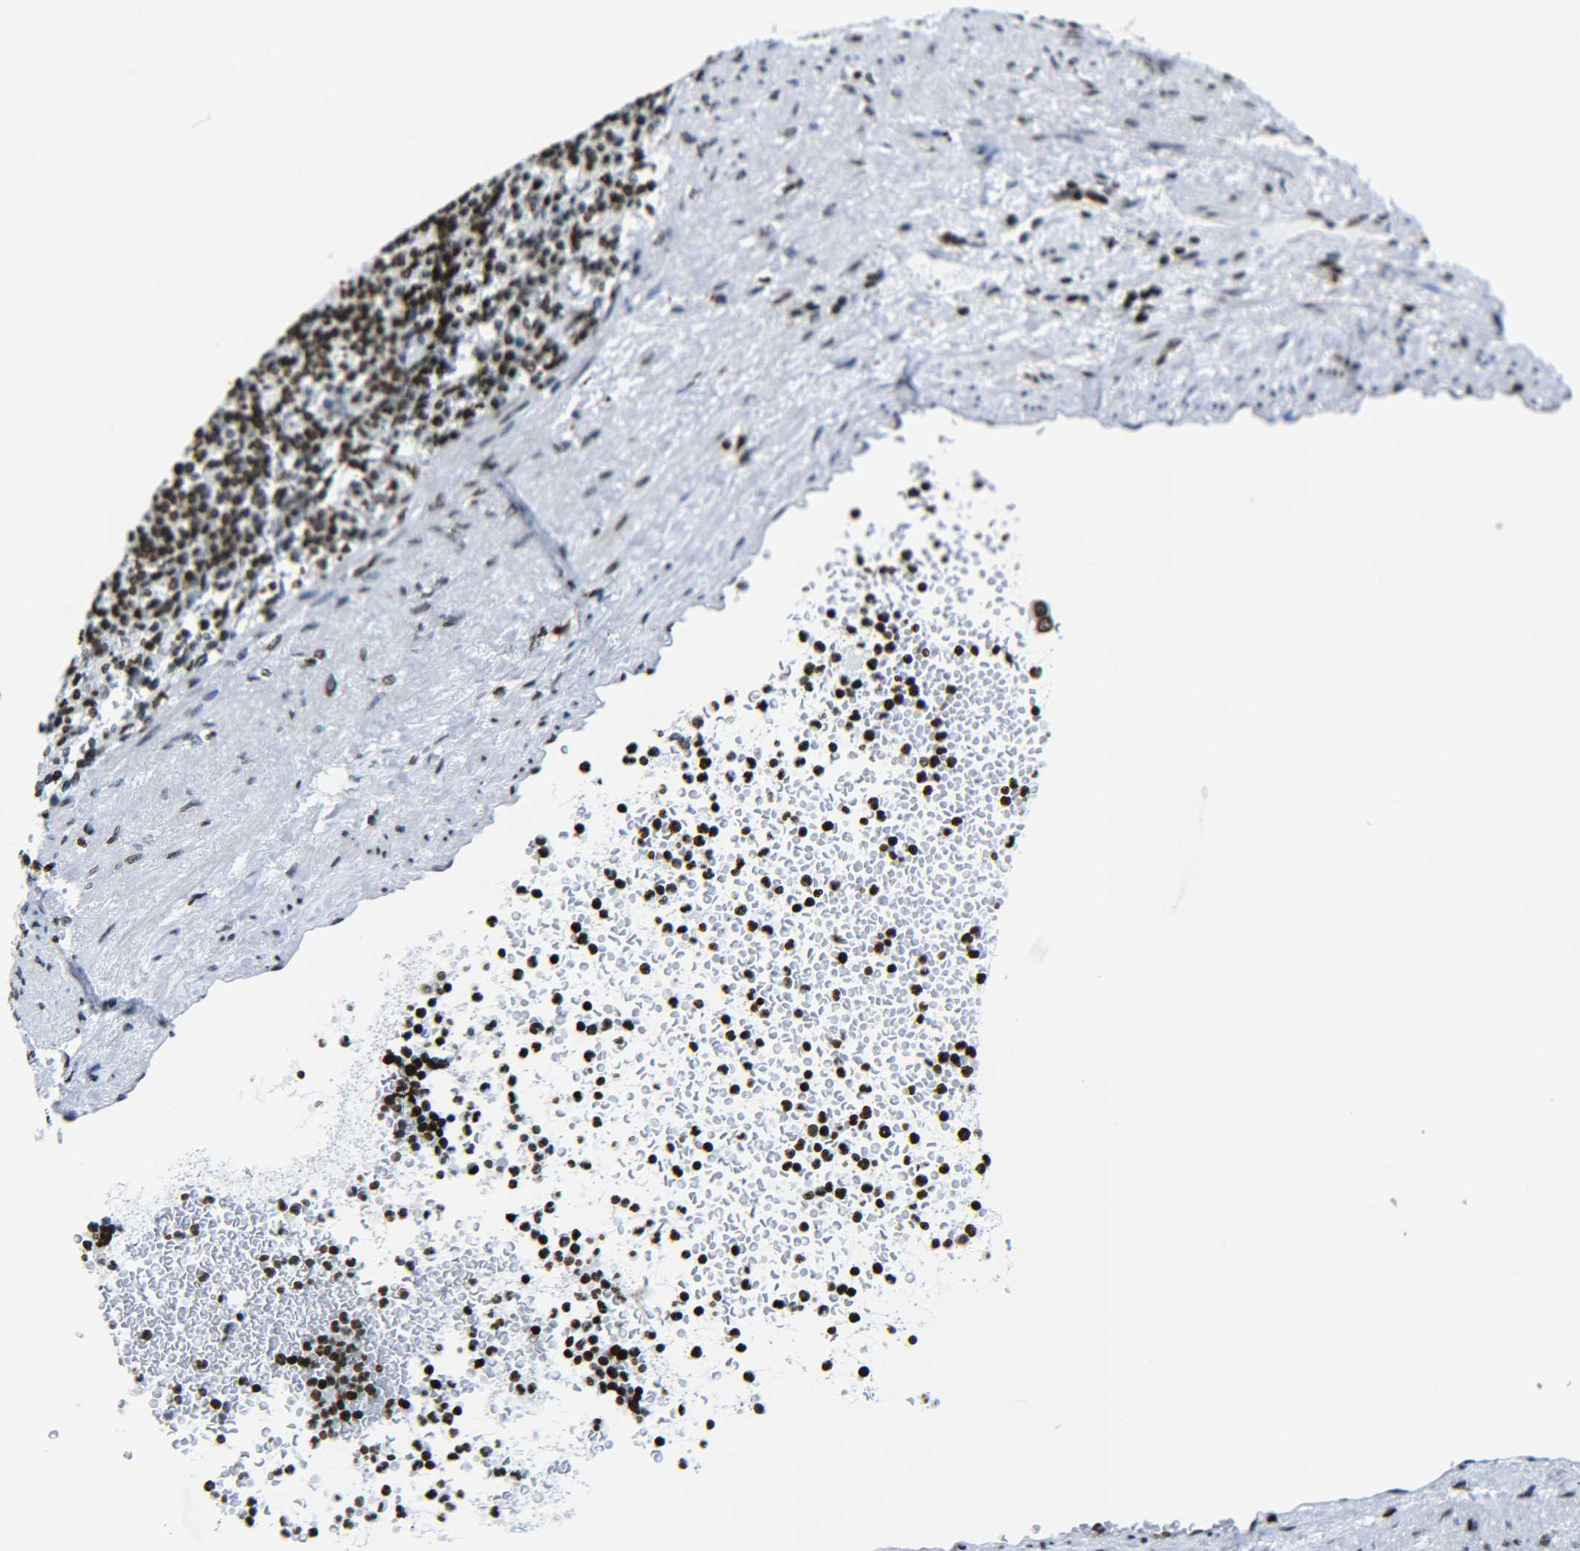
{"staining": {"intensity": "strong", "quantity": ">75%", "location": "nuclear"}, "tissue": "spleen", "cell_type": "Cells in red pulp", "image_type": "normal", "snomed": [{"axis": "morphology", "description": "Normal tissue, NOS"}, {"axis": "topography", "description": "Spleen"}], "caption": "Strong nuclear staining for a protein is present in approximately >75% of cells in red pulp of unremarkable spleen using immunohistochemistry.", "gene": "H2AX", "patient": {"sex": "female", "age": 74}}